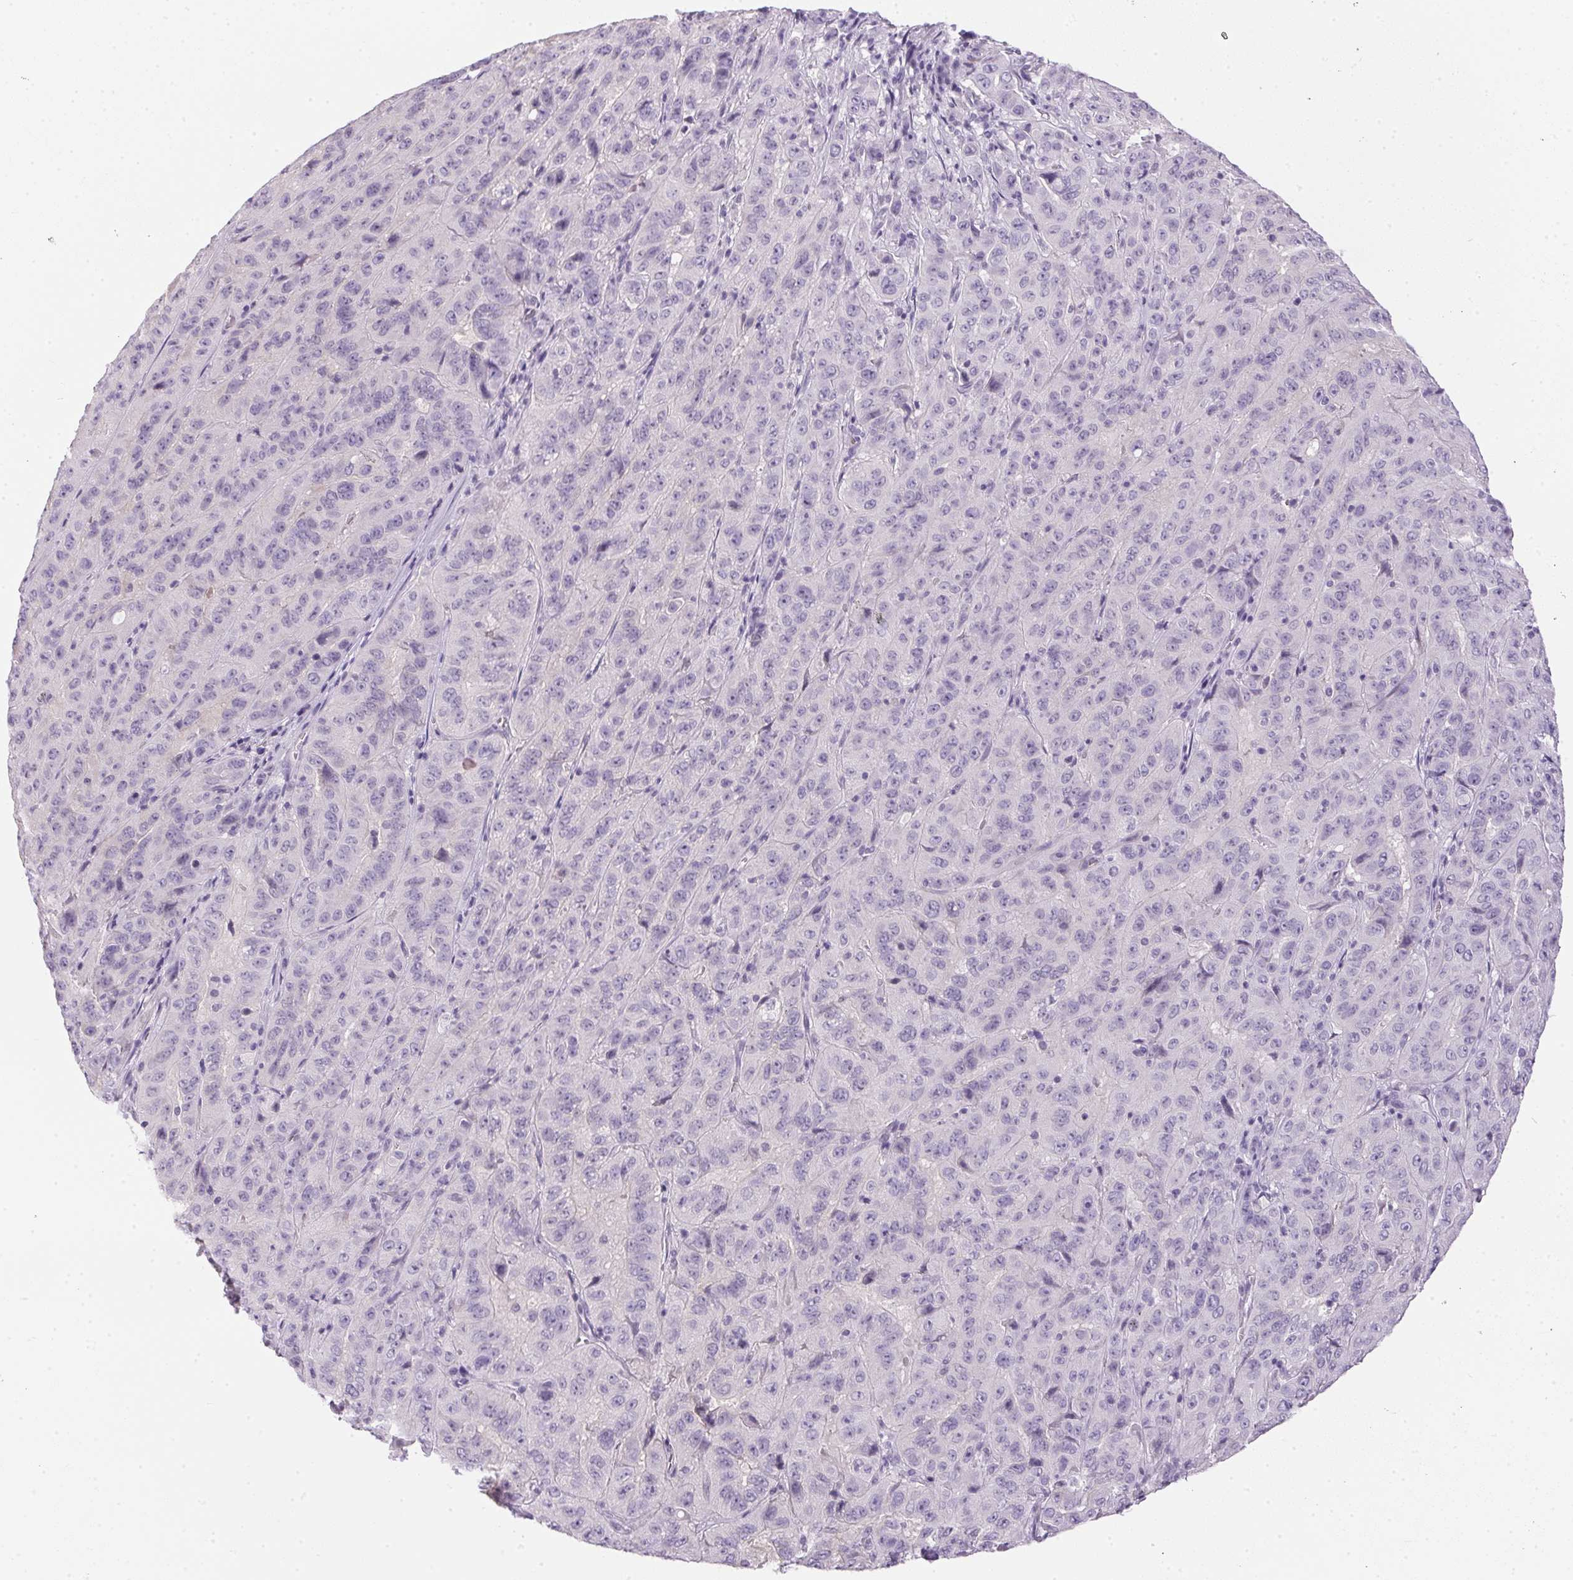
{"staining": {"intensity": "negative", "quantity": "none", "location": "none"}, "tissue": "pancreatic cancer", "cell_type": "Tumor cells", "image_type": "cancer", "snomed": [{"axis": "morphology", "description": "Adenocarcinoma, NOS"}, {"axis": "topography", "description": "Pancreas"}], "caption": "Tumor cells are negative for protein expression in human pancreatic cancer.", "gene": "GBP6", "patient": {"sex": "male", "age": 63}}